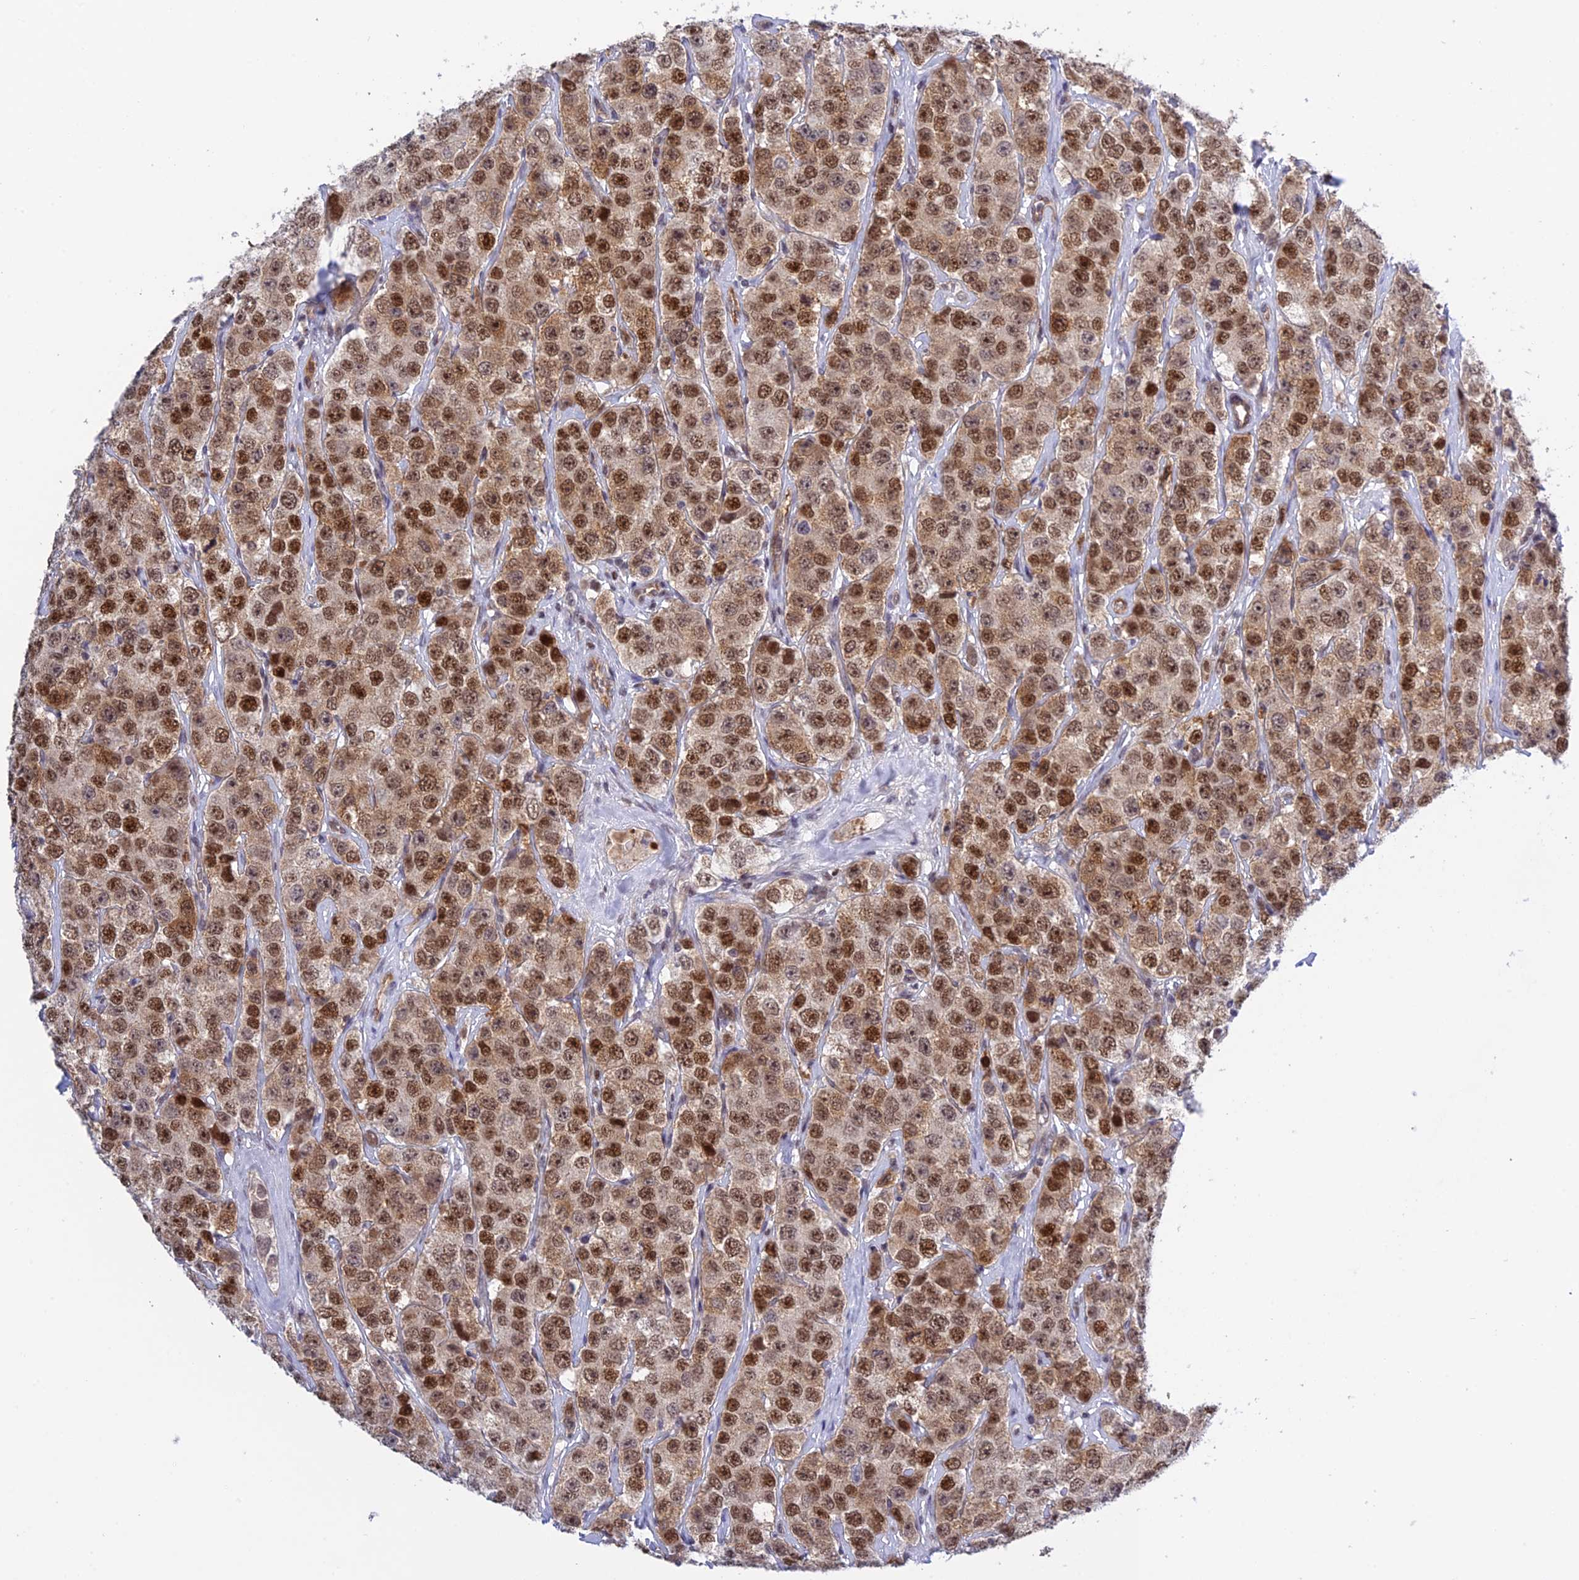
{"staining": {"intensity": "moderate", "quantity": ">75%", "location": "nuclear"}, "tissue": "testis cancer", "cell_type": "Tumor cells", "image_type": "cancer", "snomed": [{"axis": "morphology", "description": "Seminoma, NOS"}, {"axis": "topography", "description": "Testis"}], "caption": "High-power microscopy captured an IHC micrograph of seminoma (testis), revealing moderate nuclear staining in approximately >75% of tumor cells.", "gene": "TCEA1", "patient": {"sex": "male", "age": 28}}